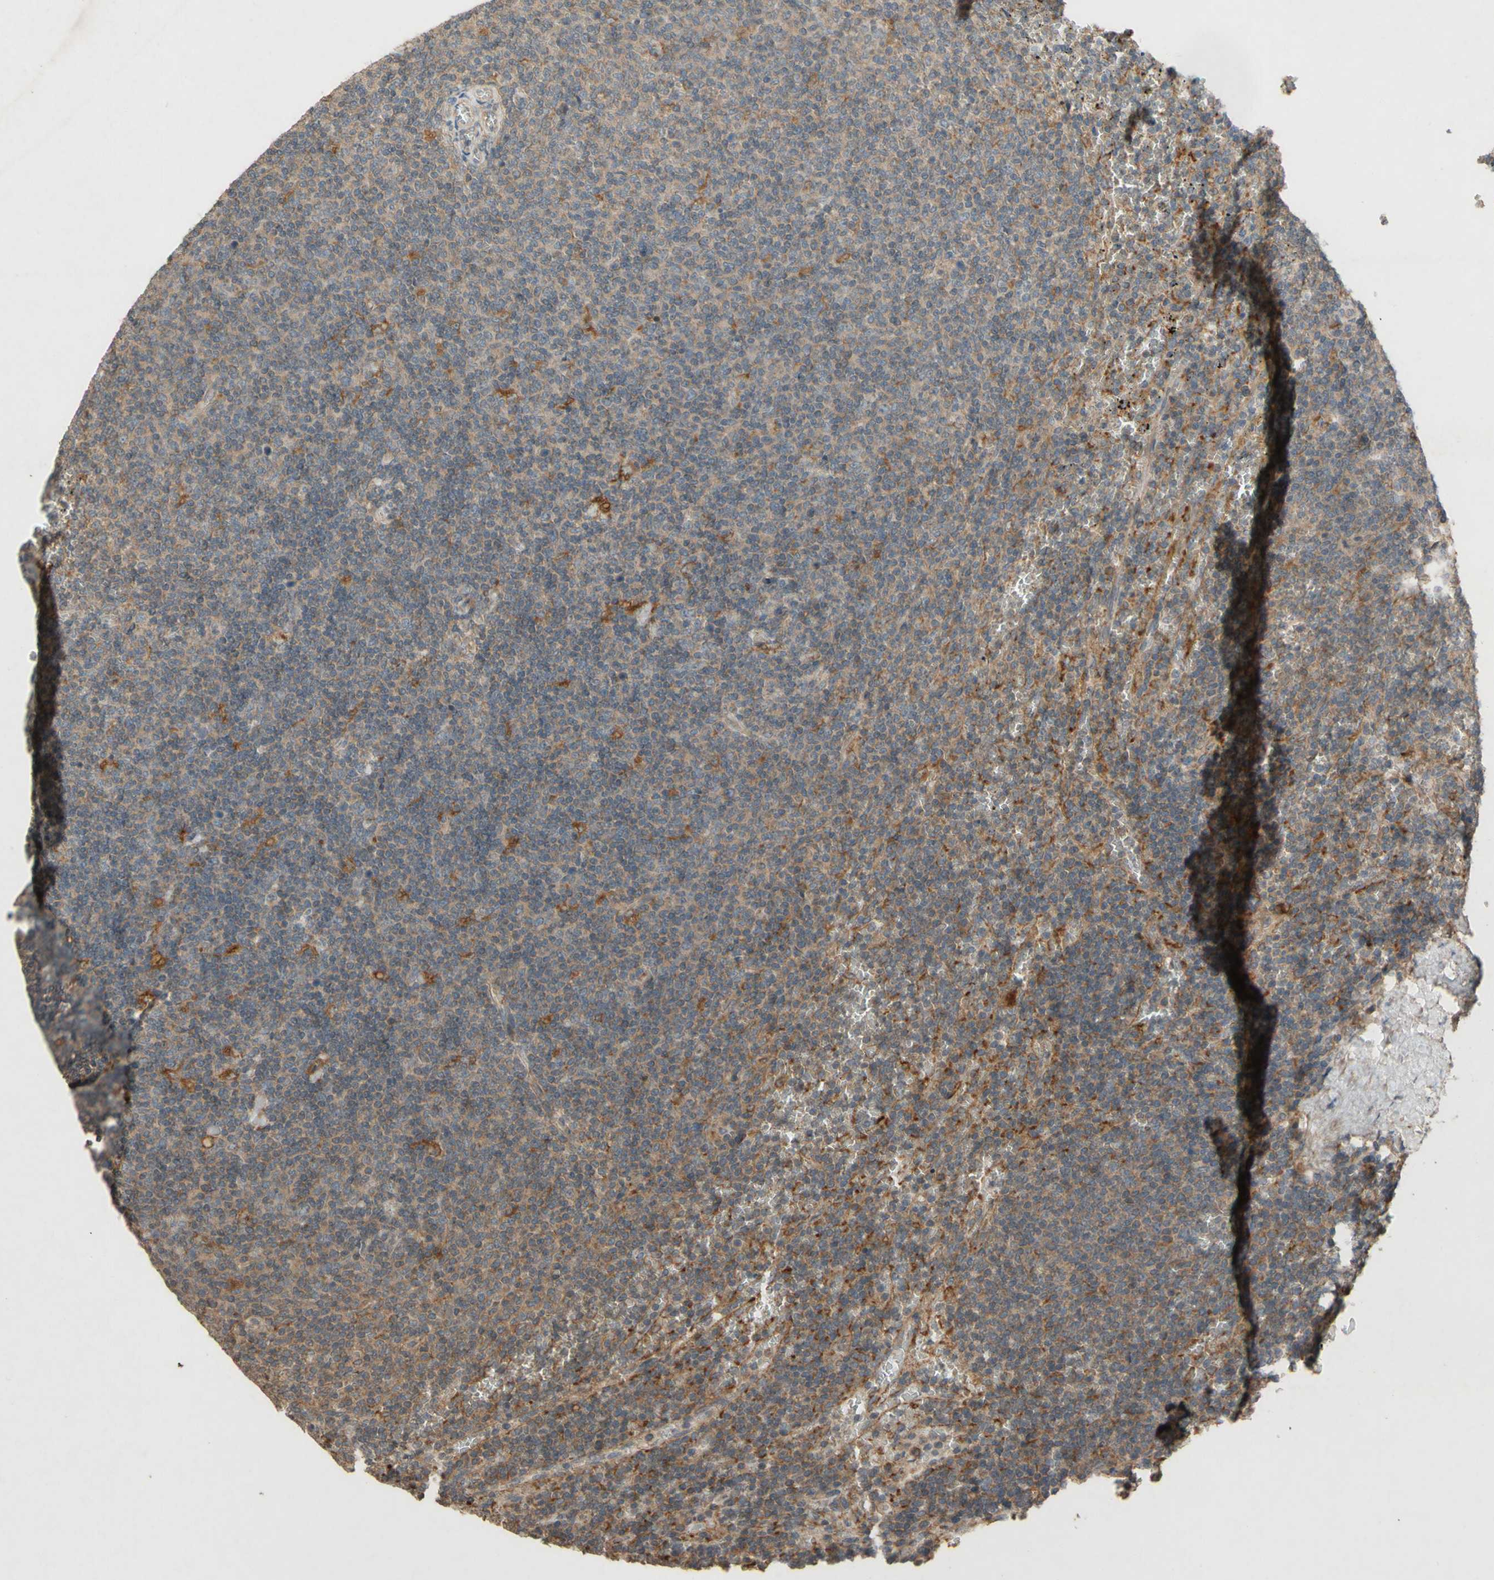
{"staining": {"intensity": "weak", "quantity": "25%-75%", "location": "cytoplasmic/membranous"}, "tissue": "lymphoma", "cell_type": "Tumor cells", "image_type": "cancer", "snomed": [{"axis": "morphology", "description": "Malignant lymphoma, non-Hodgkin's type, Low grade"}, {"axis": "topography", "description": "Spleen"}], "caption": "An image of malignant lymphoma, non-Hodgkin's type (low-grade) stained for a protein shows weak cytoplasmic/membranous brown staining in tumor cells.", "gene": "ATP6V1F", "patient": {"sex": "female", "age": 50}}